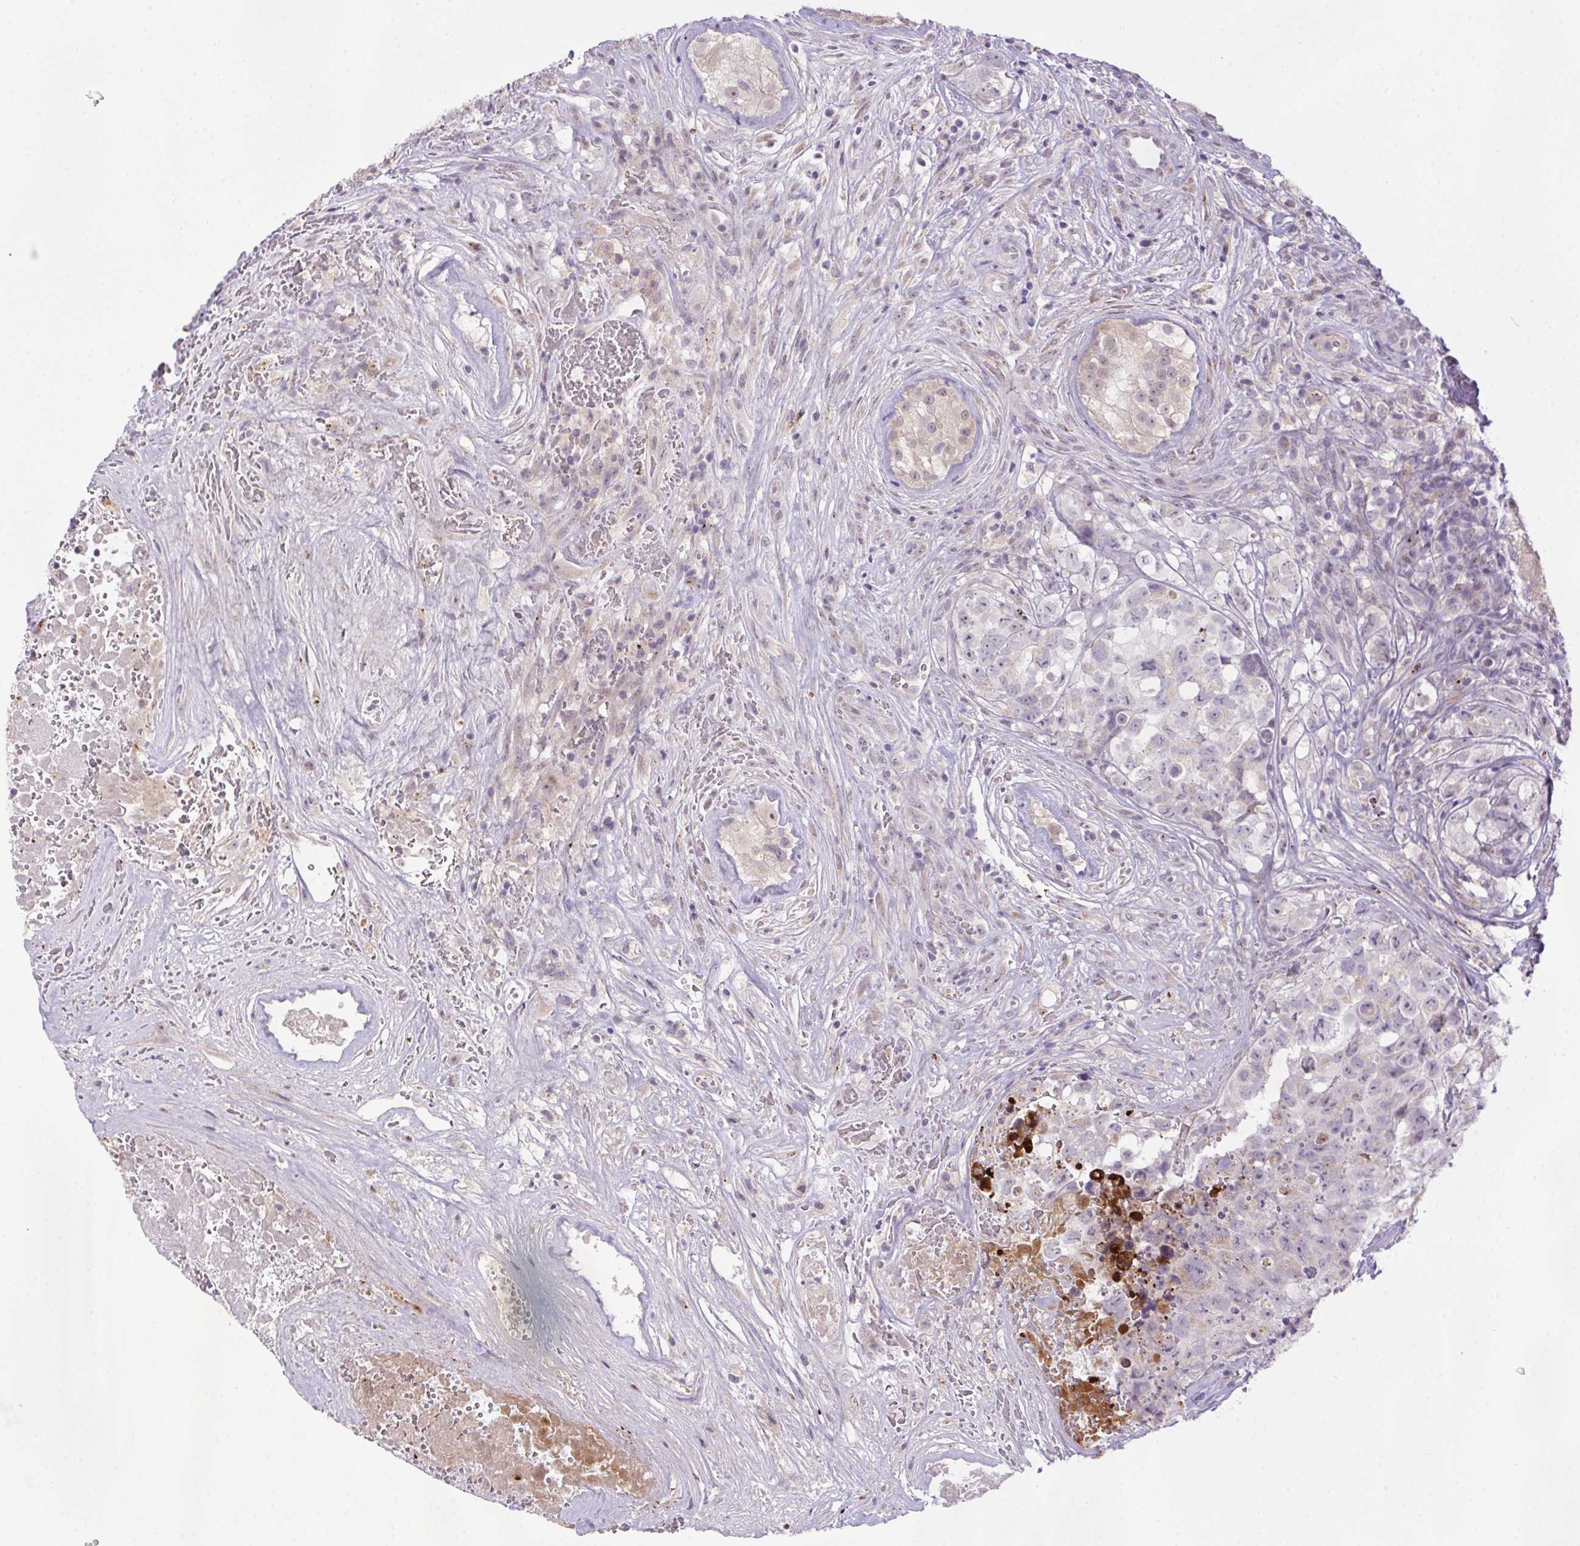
{"staining": {"intensity": "negative", "quantity": "none", "location": "none"}, "tissue": "testis cancer", "cell_type": "Tumor cells", "image_type": "cancer", "snomed": [{"axis": "morphology", "description": "Carcinoma, Embryonal, NOS"}, {"axis": "topography", "description": "Testis"}], "caption": "There is no significant expression in tumor cells of testis embryonal carcinoma.", "gene": "LRRTM1", "patient": {"sex": "male", "age": 18}}